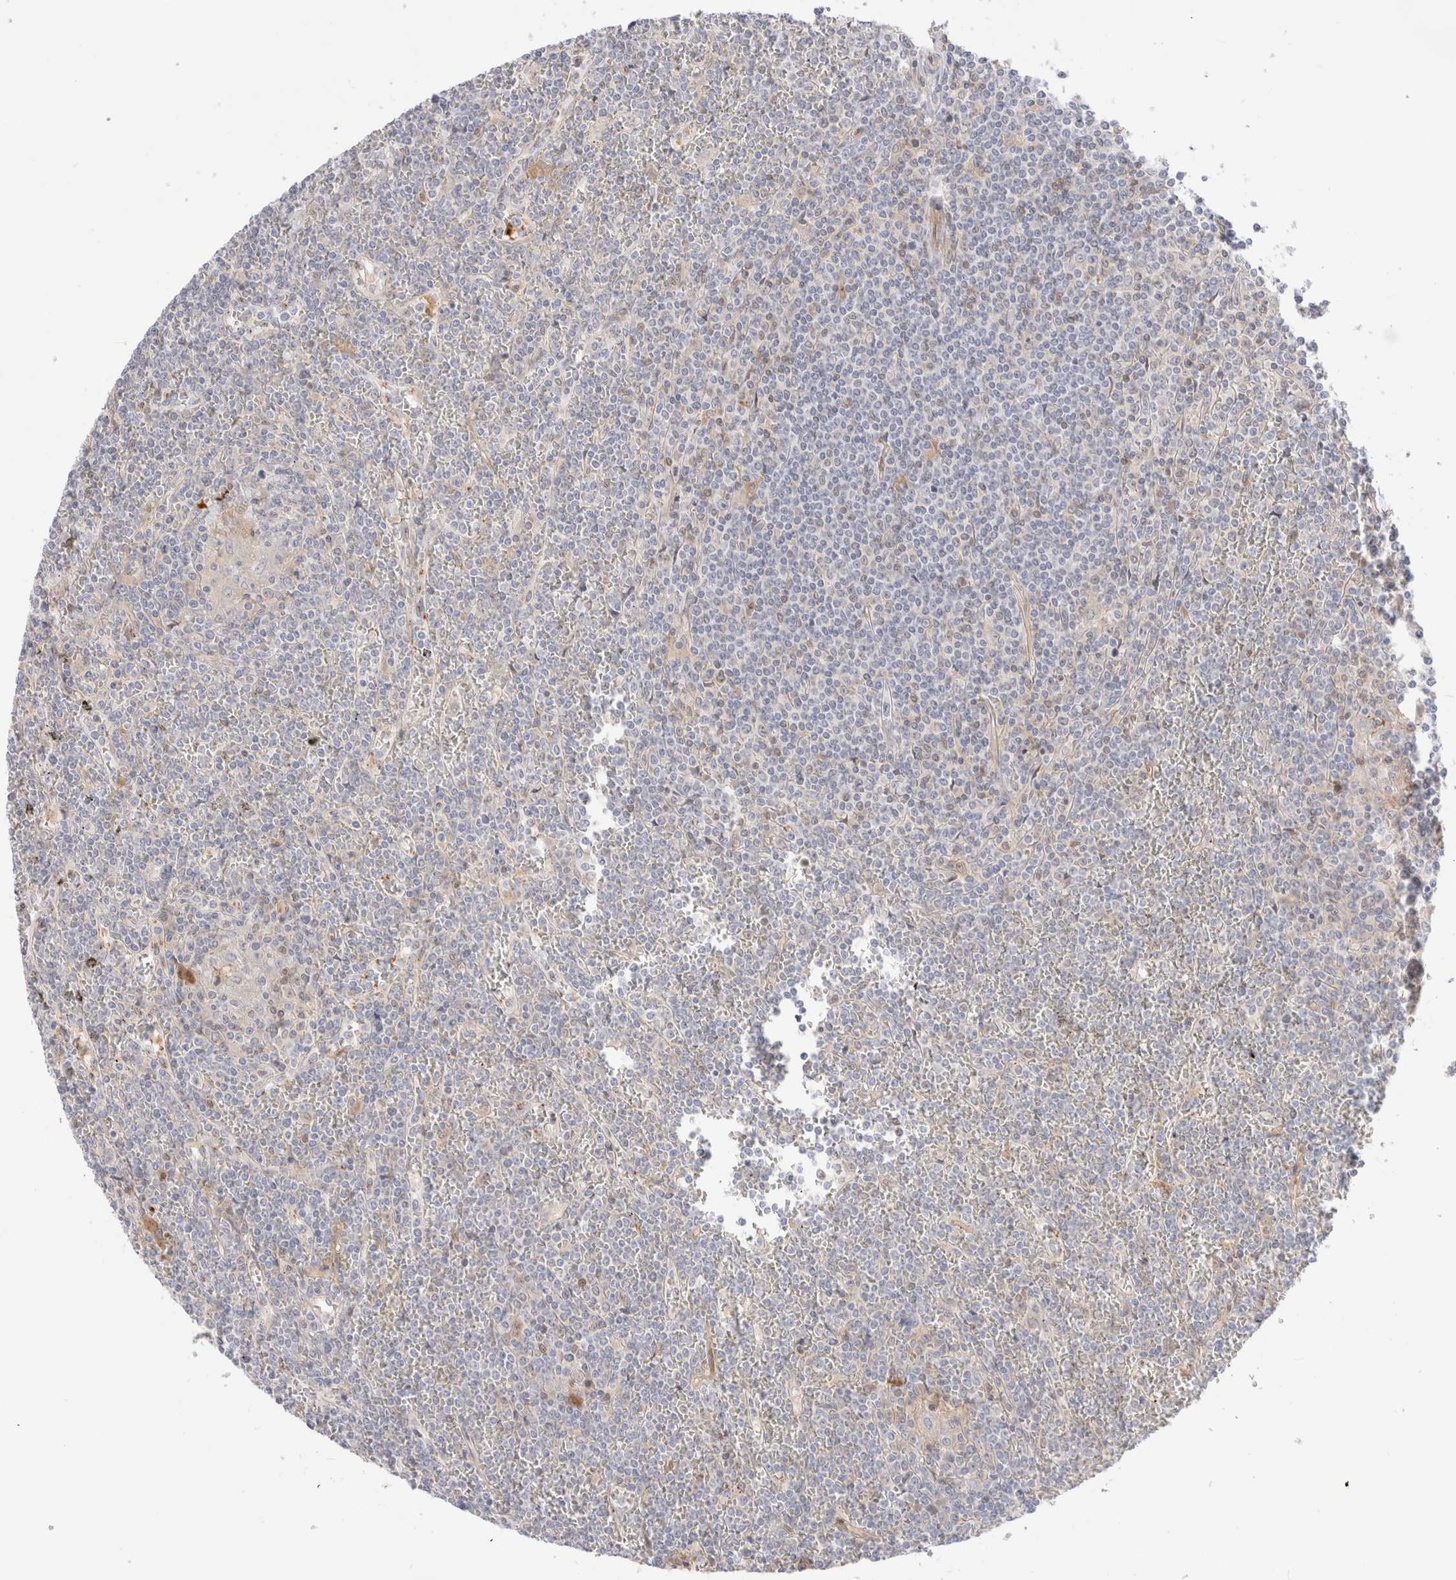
{"staining": {"intensity": "negative", "quantity": "none", "location": "none"}, "tissue": "lymphoma", "cell_type": "Tumor cells", "image_type": "cancer", "snomed": [{"axis": "morphology", "description": "Malignant lymphoma, non-Hodgkin's type, Low grade"}, {"axis": "topography", "description": "Spleen"}], "caption": "High magnification brightfield microscopy of malignant lymphoma, non-Hodgkin's type (low-grade) stained with DAB (brown) and counterstained with hematoxylin (blue): tumor cells show no significant staining.", "gene": "EFCAB13", "patient": {"sex": "female", "age": 19}}